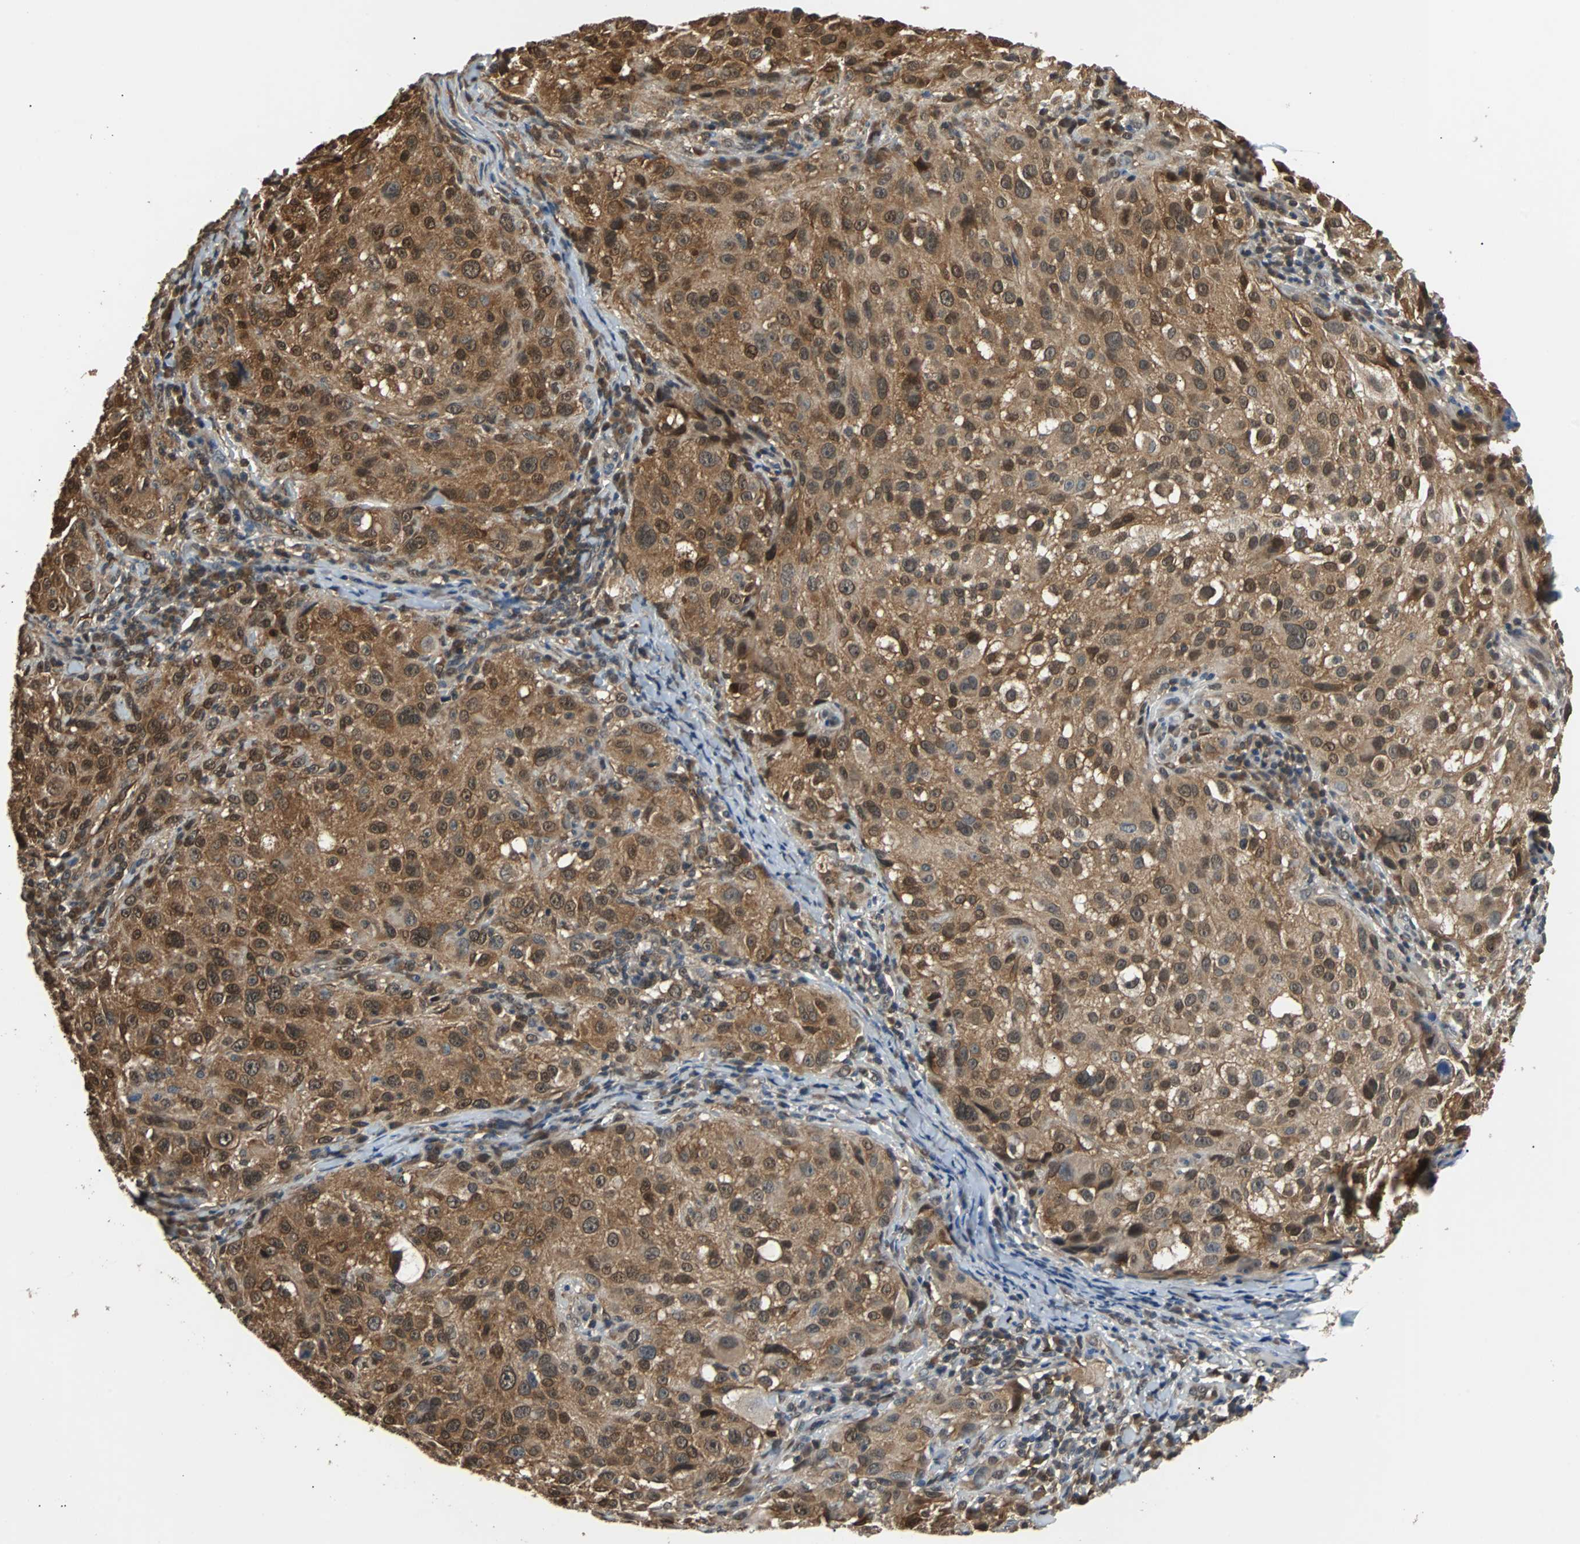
{"staining": {"intensity": "strong", "quantity": ">75%", "location": "cytoplasmic/membranous,nuclear"}, "tissue": "melanoma", "cell_type": "Tumor cells", "image_type": "cancer", "snomed": [{"axis": "morphology", "description": "Necrosis, NOS"}, {"axis": "morphology", "description": "Malignant melanoma, NOS"}, {"axis": "topography", "description": "Skin"}], "caption": "Brown immunohistochemical staining in human malignant melanoma shows strong cytoplasmic/membranous and nuclear positivity in approximately >75% of tumor cells.", "gene": "PRDX6", "patient": {"sex": "female", "age": 87}}